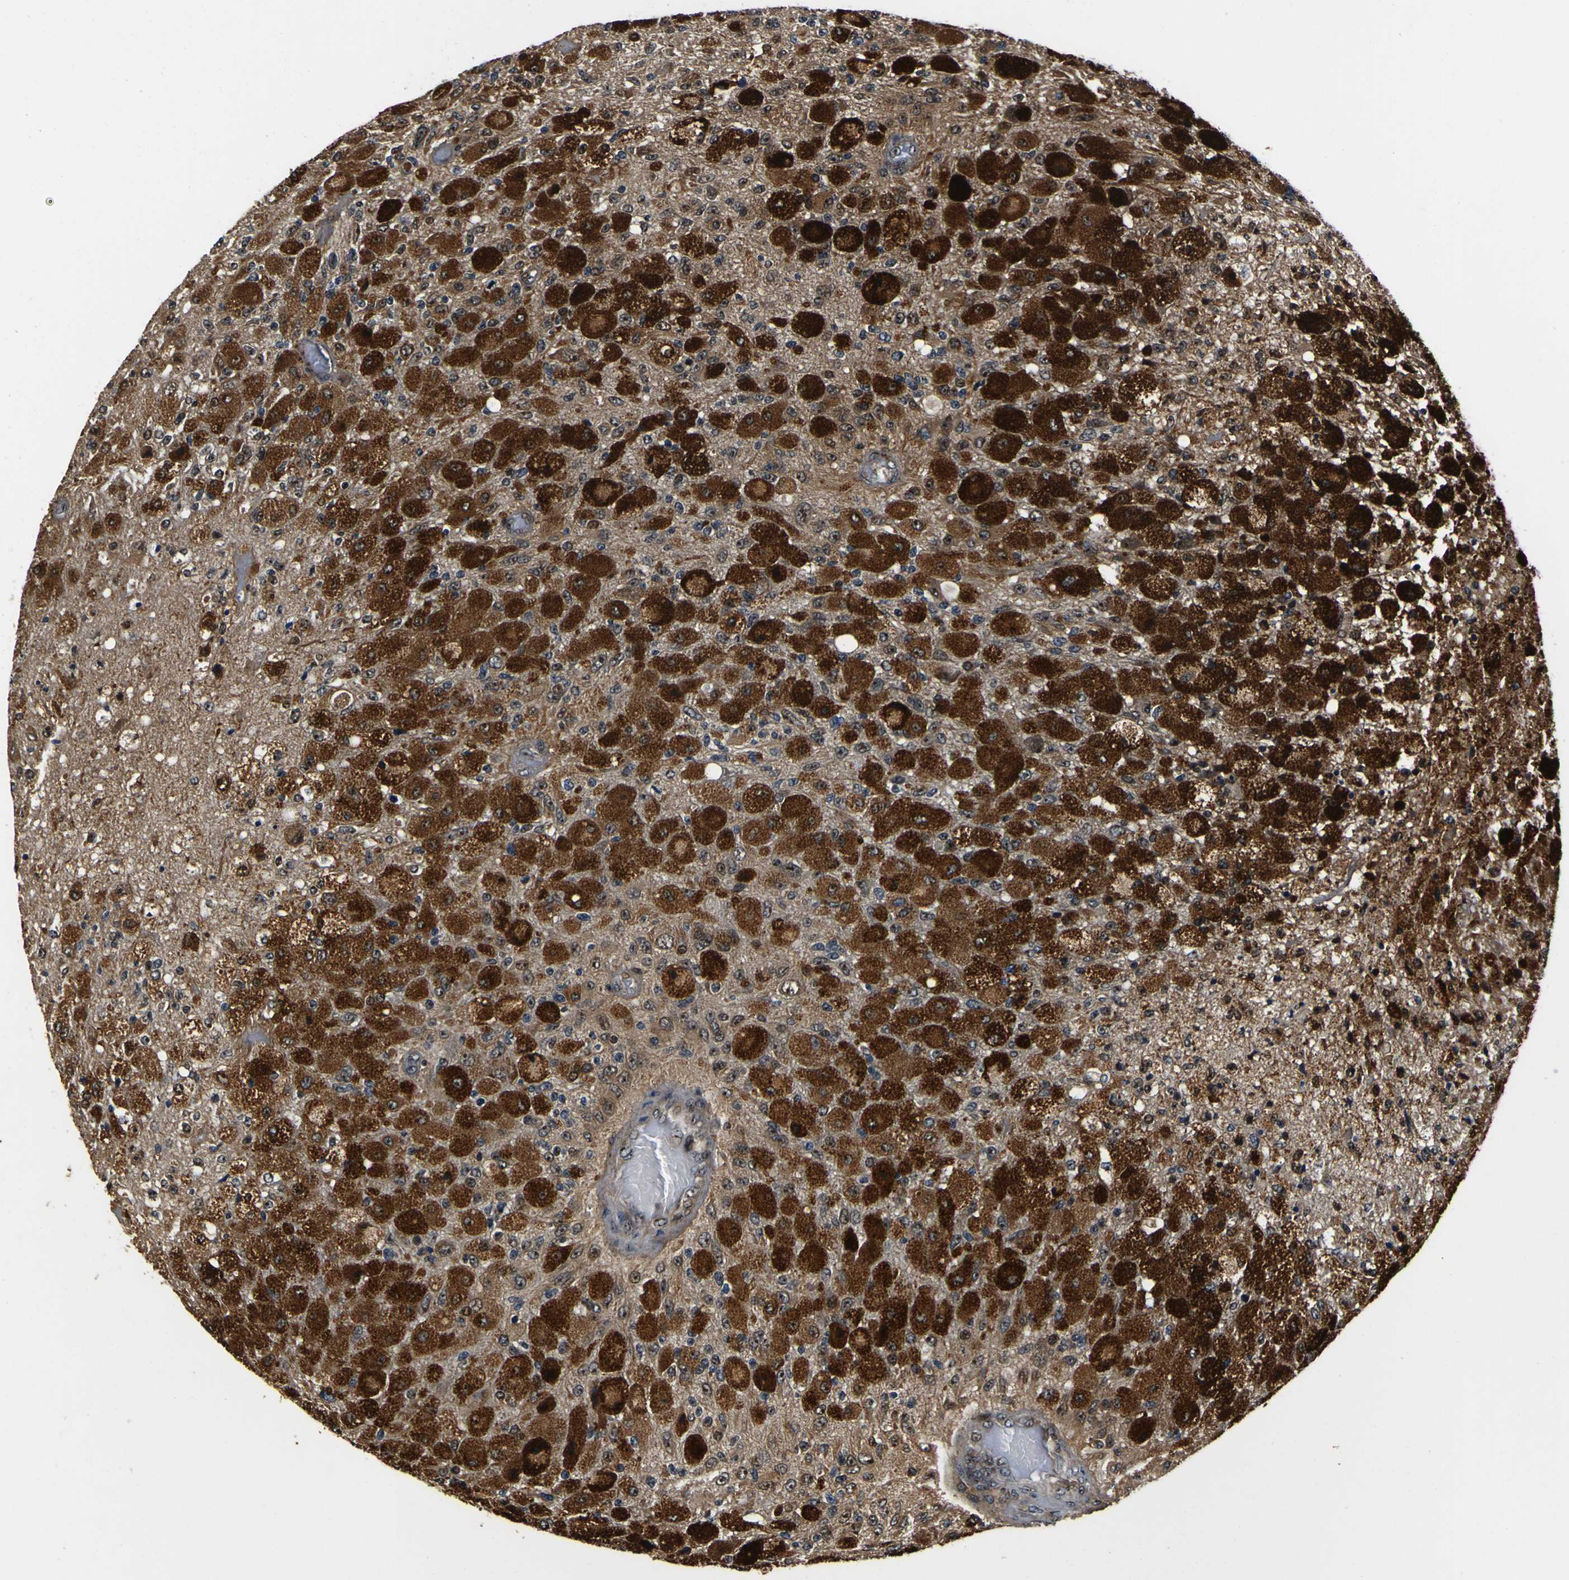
{"staining": {"intensity": "strong", "quantity": ">75%", "location": "cytoplasmic/membranous"}, "tissue": "glioma", "cell_type": "Tumor cells", "image_type": "cancer", "snomed": [{"axis": "morphology", "description": "Normal tissue, NOS"}, {"axis": "morphology", "description": "Glioma, malignant, High grade"}, {"axis": "topography", "description": "Cerebral cortex"}], "caption": "Immunohistochemical staining of malignant glioma (high-grade) displays high levels of strong cytoplasmic/membranous protein positivity in approximately >75% of tumor cells. (Brightfield microscopy of DAB IHC at high magnification).", "gene": "LRP4", "patient": {"sex": "male", "age": 77}}